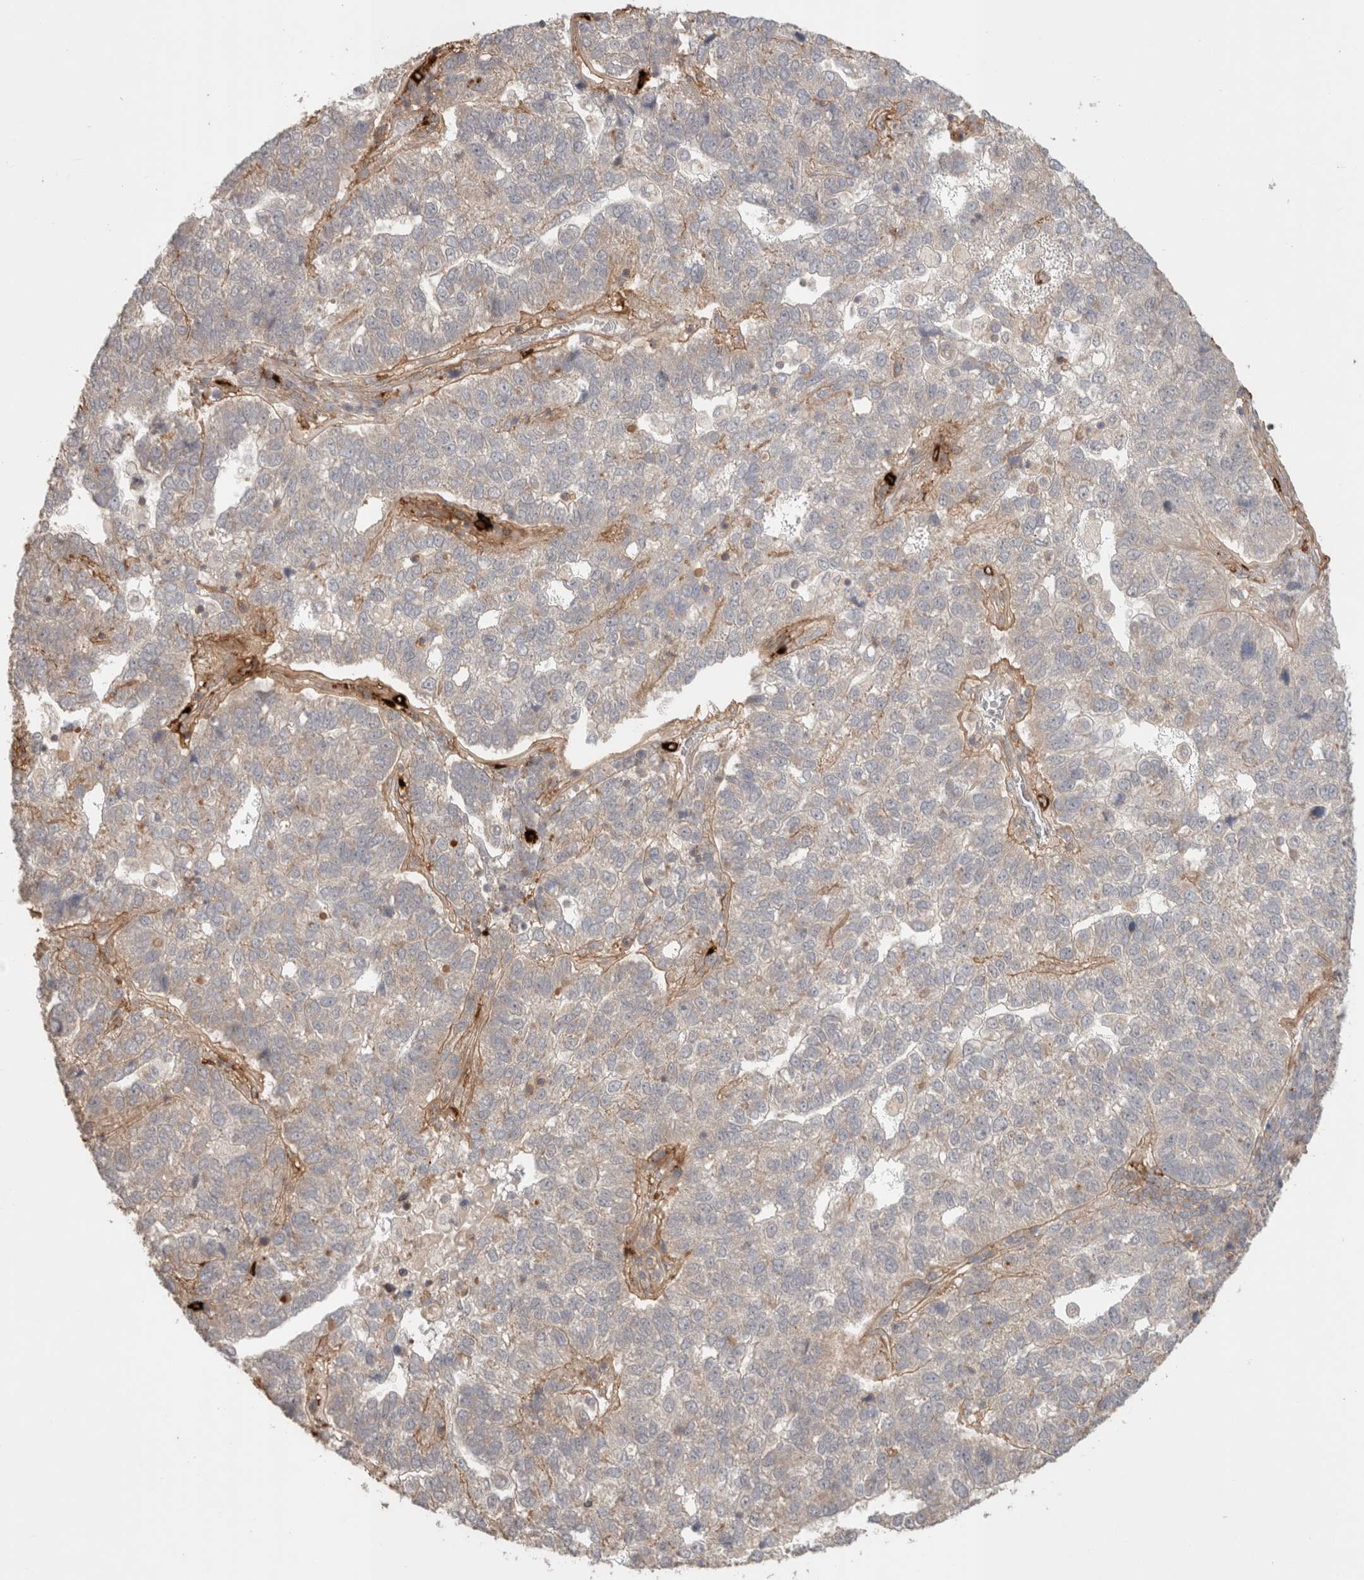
{"staining": {"intensity": "weak", "quantity": "<25%", "location": "cytoplasmic/membranous"}, "tissue": "pancreatic cancer", "cell_type": "Tumor cells", "image_type": "cancer", "snomed": [{"axis": "morphology", "description": "Adenocarcinoma, NOS"}, {"axis": "topography", "description": "Pancreas"}], "caption": "DAB immunohistochemical staining of human pancreatic cancer displays no significant positivity in tumor cells.", "gene": "HSPG2", "patient": {"sex": "female", "age": 61}}